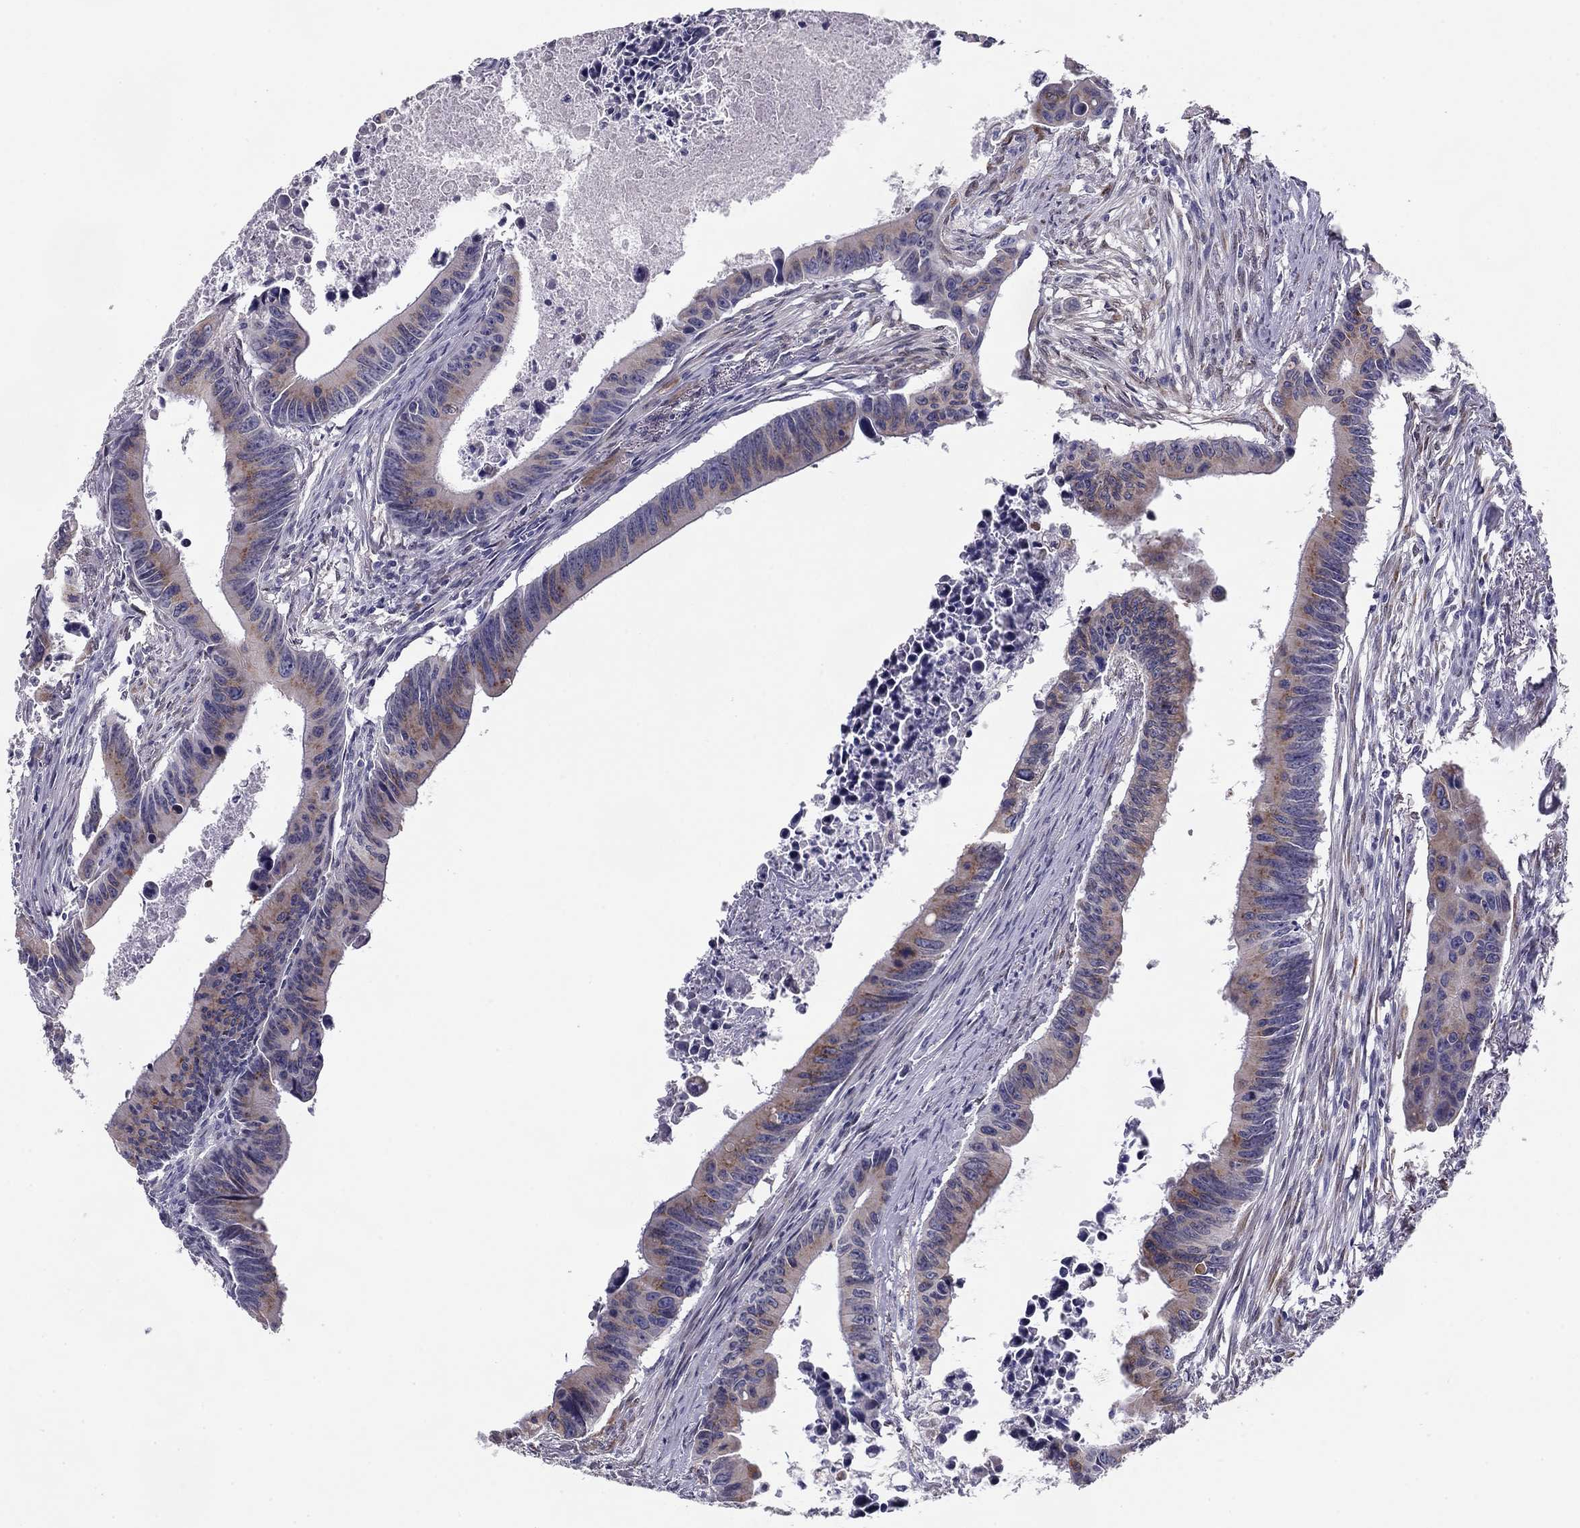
{"staining": {"intensity": "moderate", "quantity": "<25%", "location": "cytoplasmic/membranous"}, "tissue": "colorectal cancer", "cell_type": "Tumor cells", "image_type": "cancer", "snomed": [{"axis": "morphology", "description": "Adenocarcinoma, NOS"}, {"axis": "topography", "description": "Colon"}], "caption": "Approximately <25% of tumor cells in adenocarcinoma (colorectal) reveal moderate cytoplasmic/membranous protein staining as visualized by brown immunohistochemical staining.", "gene": "TMED3", "patient": {"sex": "female", "age": 87}}